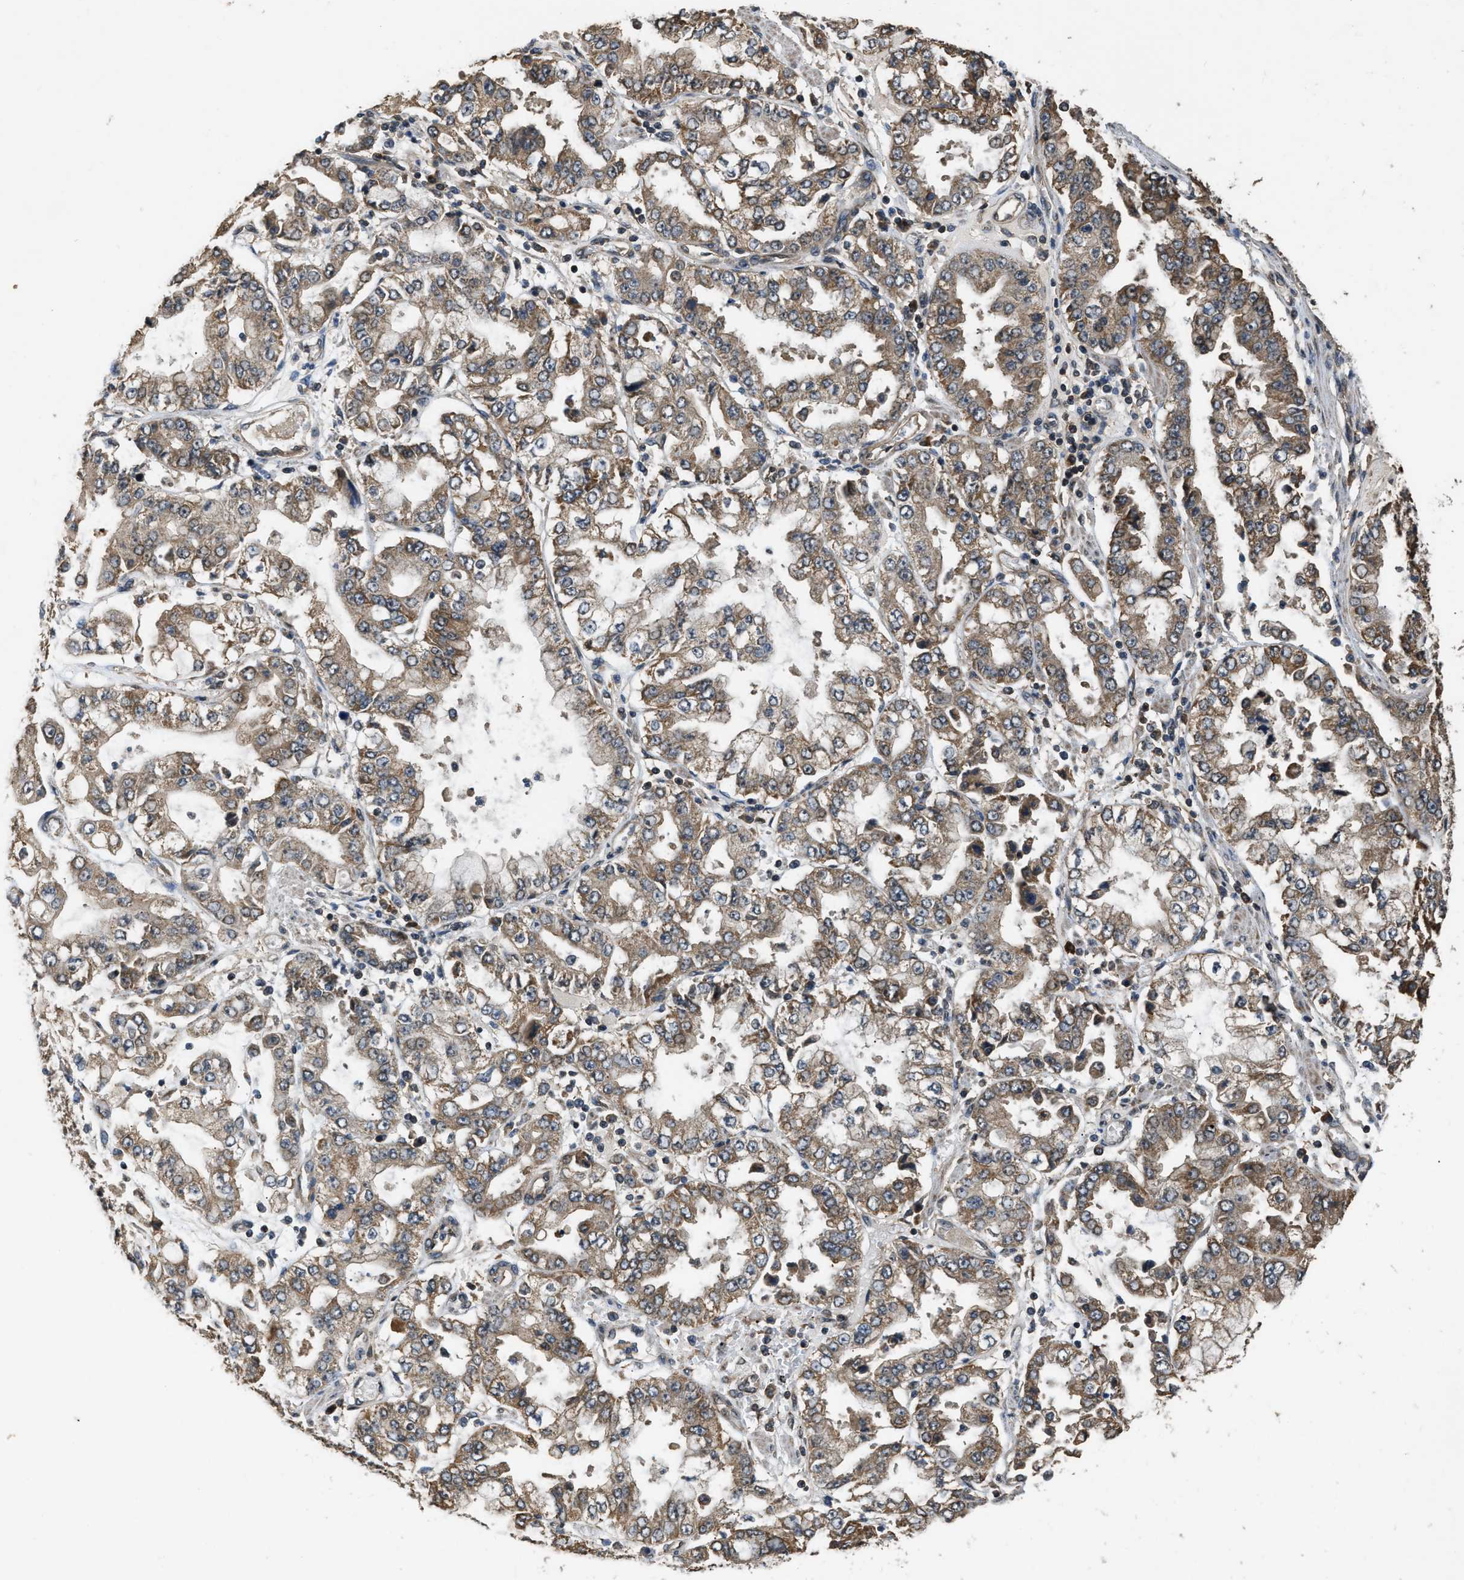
{"staining": {"intensity": "moderate", "quantity": ">75%", "location": "cytoplasmic/membranous"}, "tissue": "stomach cancer", "cell_type": "Tumor cells", "image_type": "cancer", "snomed": [{"axis": "morphology", "description": "Adenocarcinoma, NOS"}, {"axis": "topography", "description": "Stomach"}], "caption": "An immunohistochemistry (IHC) histopathology image of tumor tissue is shown. Protein staining in brown labels moderate cytoplasmic/membranous positivity in stomach cancer (adenocarcinoma) within tumor cells.", "gene": "DENND6B", "patient": {"sex": "male", "age": 76}}